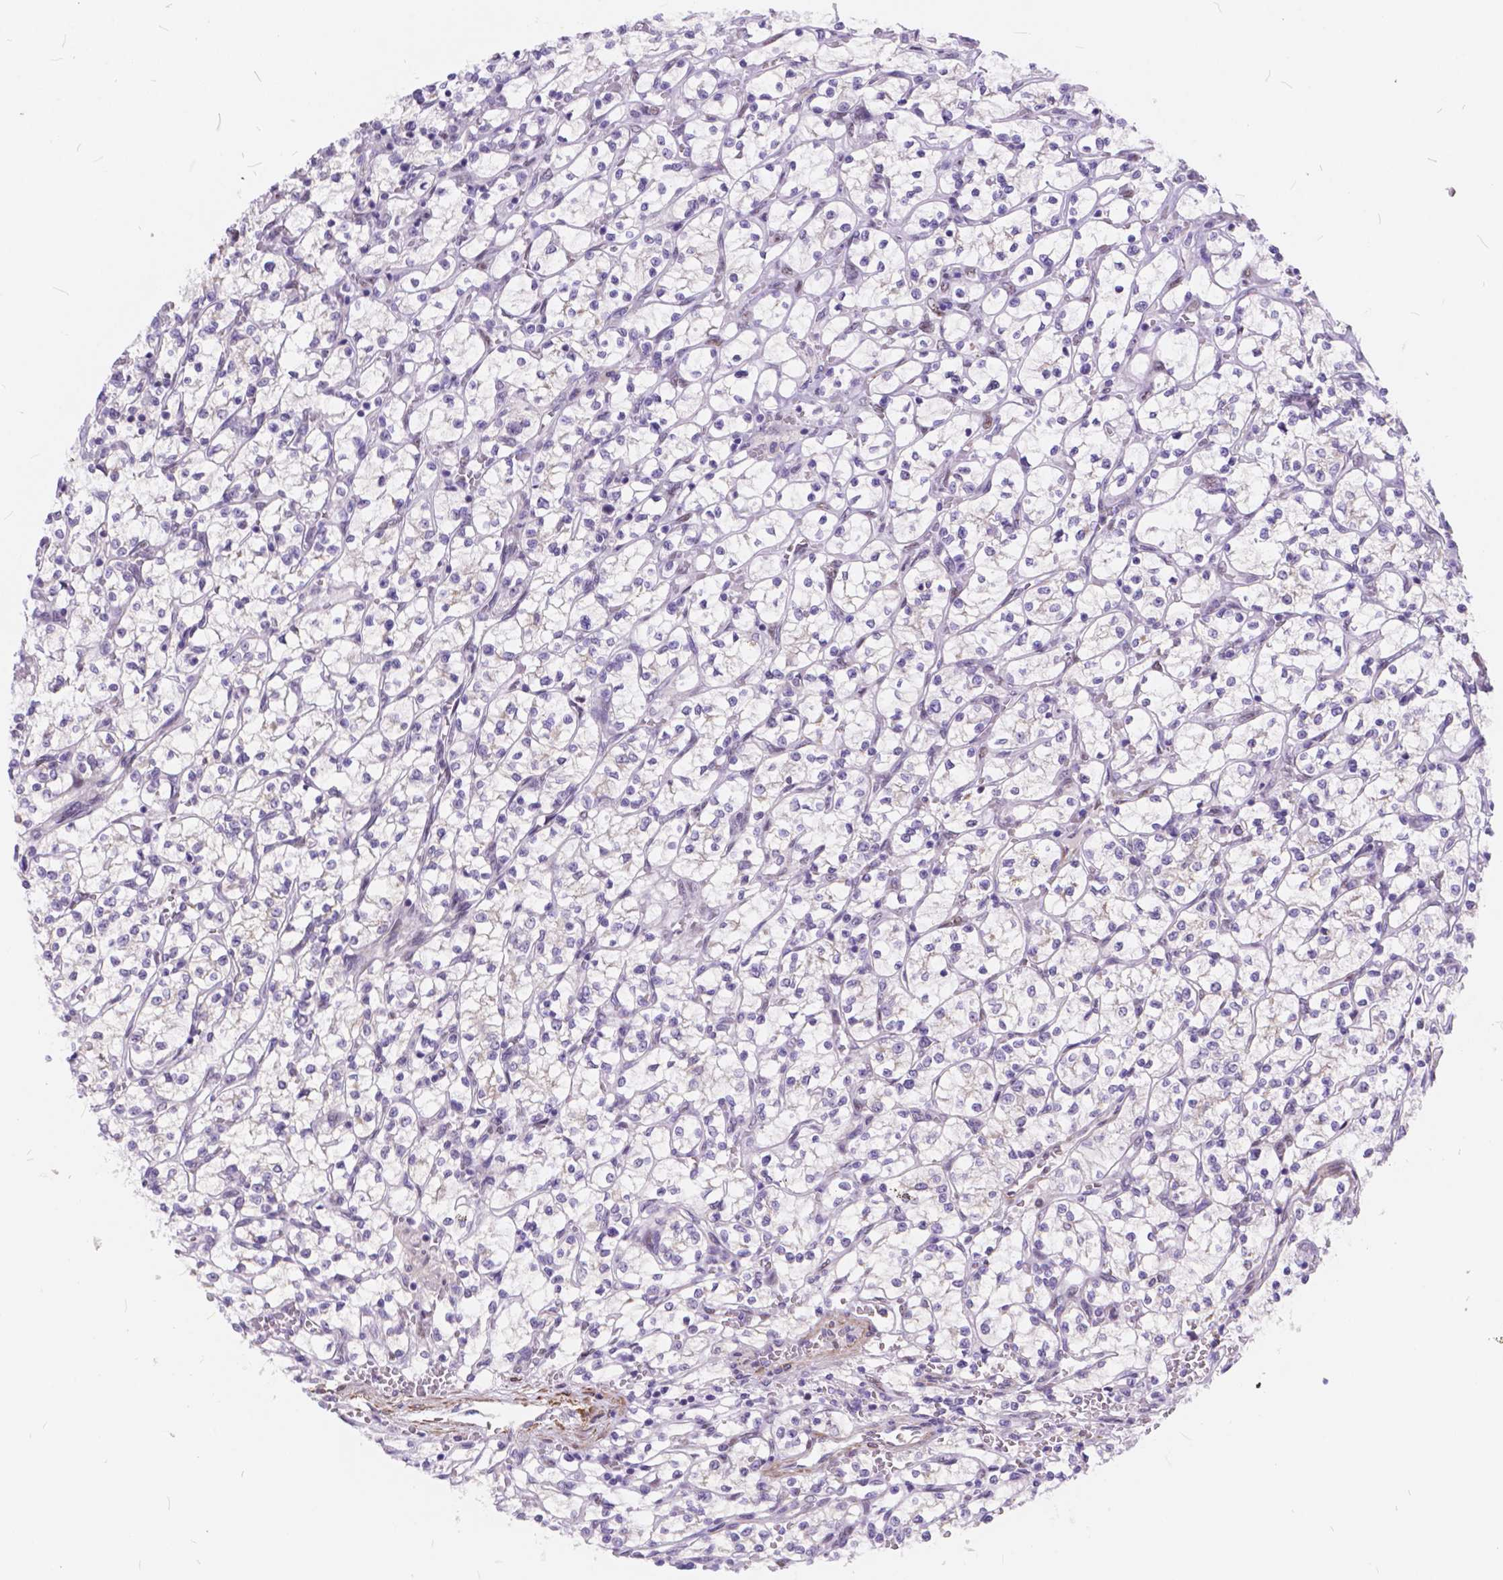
{"staining": {"intensity": "negative", "quantity": "none", "location": "none"}, "tissue": "renal cancer", "cell_type": "Tumor cells", "image_type": "cancer", "snomed": [{"axis": "morphology", "description": "Adenocarcinoma, NOS"}, {"axis": "topography", "description": "Kidney"}], "caption": "A photomicrograph of renal cancer (adenocarcinoma) stained for a protein shows no brown staining in tumor cells. (DAB (3,3'-diaminobenzidine) immunohistochemistry visualized using brightfield microscopy, high magnification).", "gene": "MAN2C1", "patient": {"sex": "female", "age": 64}}